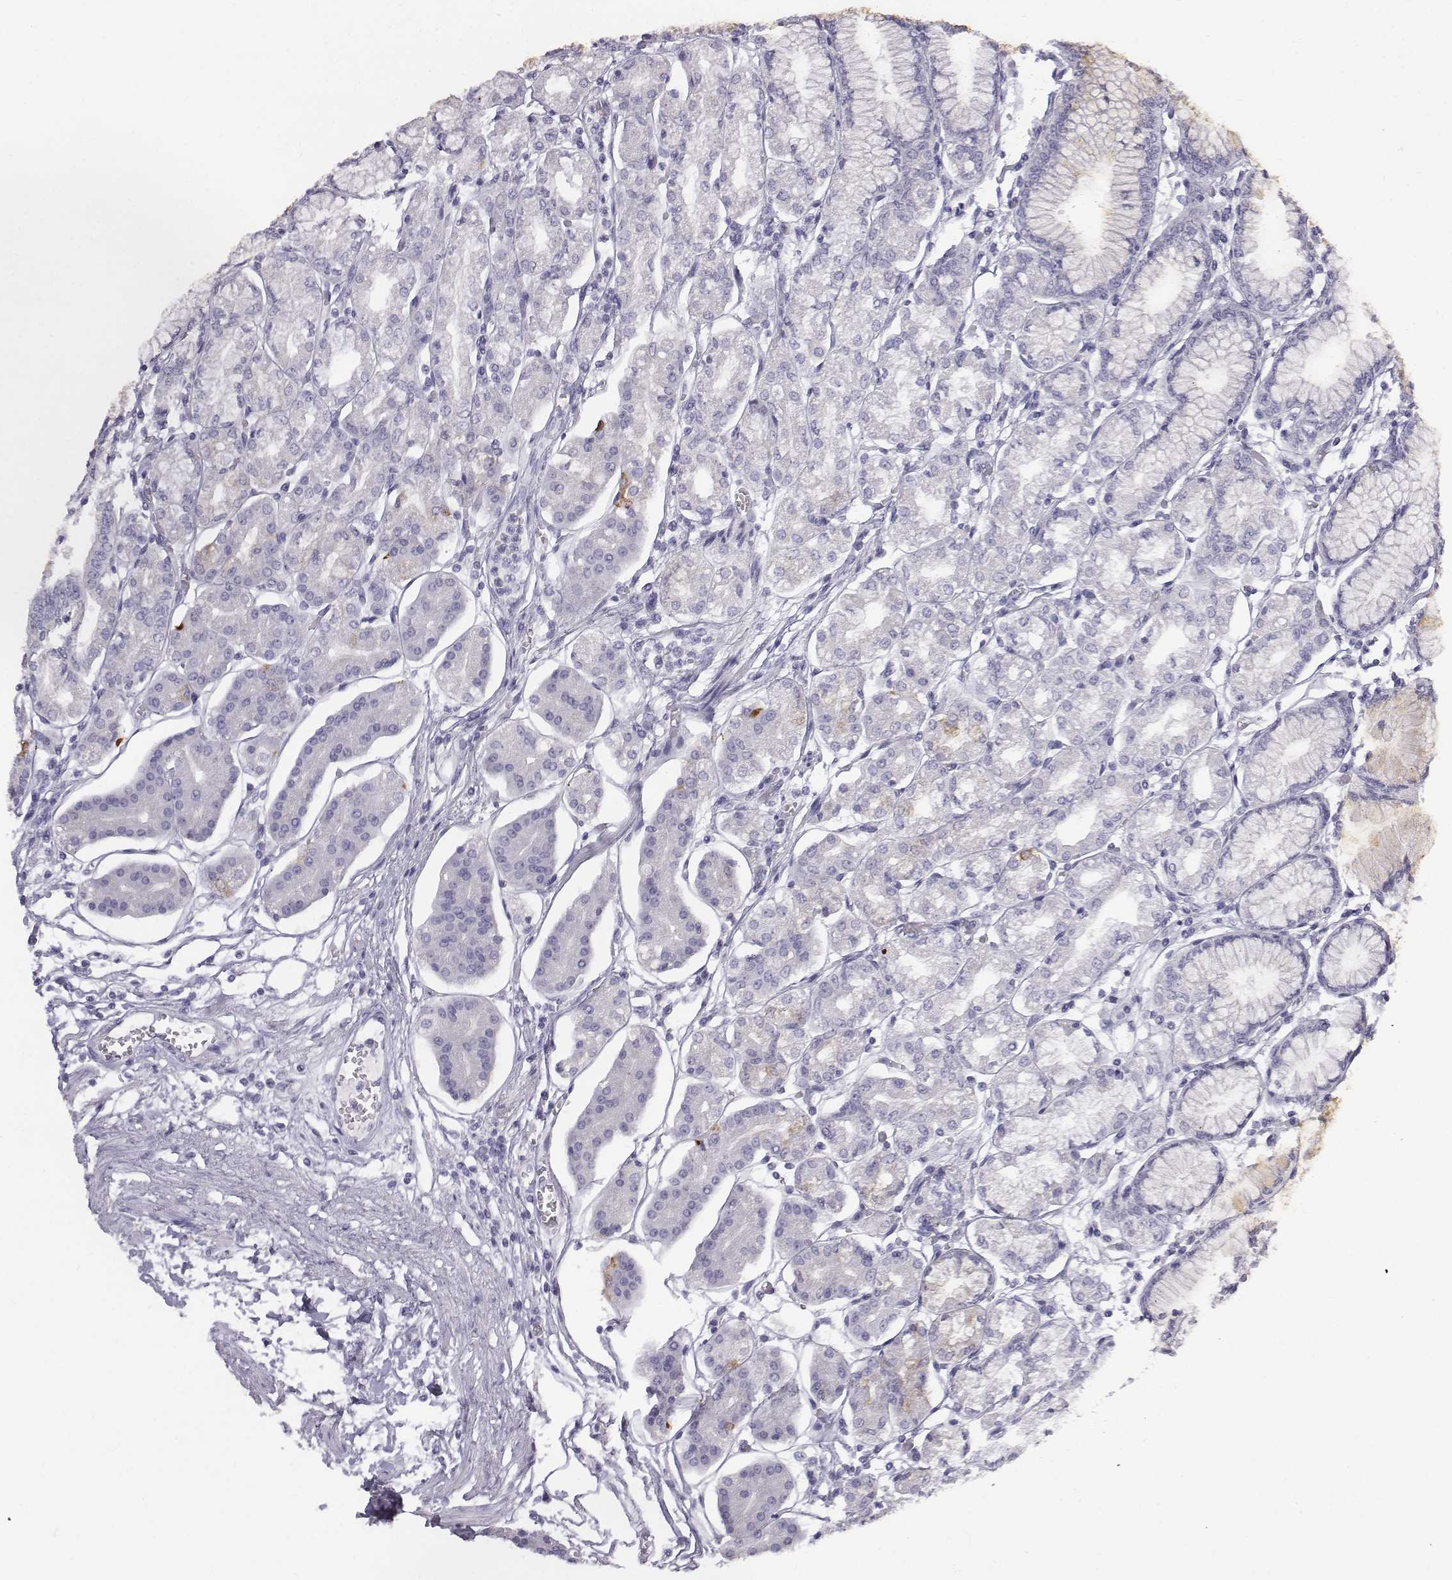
{"staining": {"intensity": "strong", "quantity": "<25%", "location": "cytoplasmic/membranous"}, "tissue": "stomach", "cell_type": "Glandular cells", "image_type": "normal", "snomed": [{"axis": "morphology", "description": "Normal tissue, NOS"}, {"axis": "topography", "description": "Skeletal muscle"}, {"axis": "topography", "description": "Stomach"}], "caption": "A medium amount of strong cytoplasmic/membranous expression is present in about <25% of glandular cells in normal stomach. (Brightfield microscopy of DAB IHC at high magnification).", "gene": "C6orf58", "patient": {"sex": "female", "age": 57}}